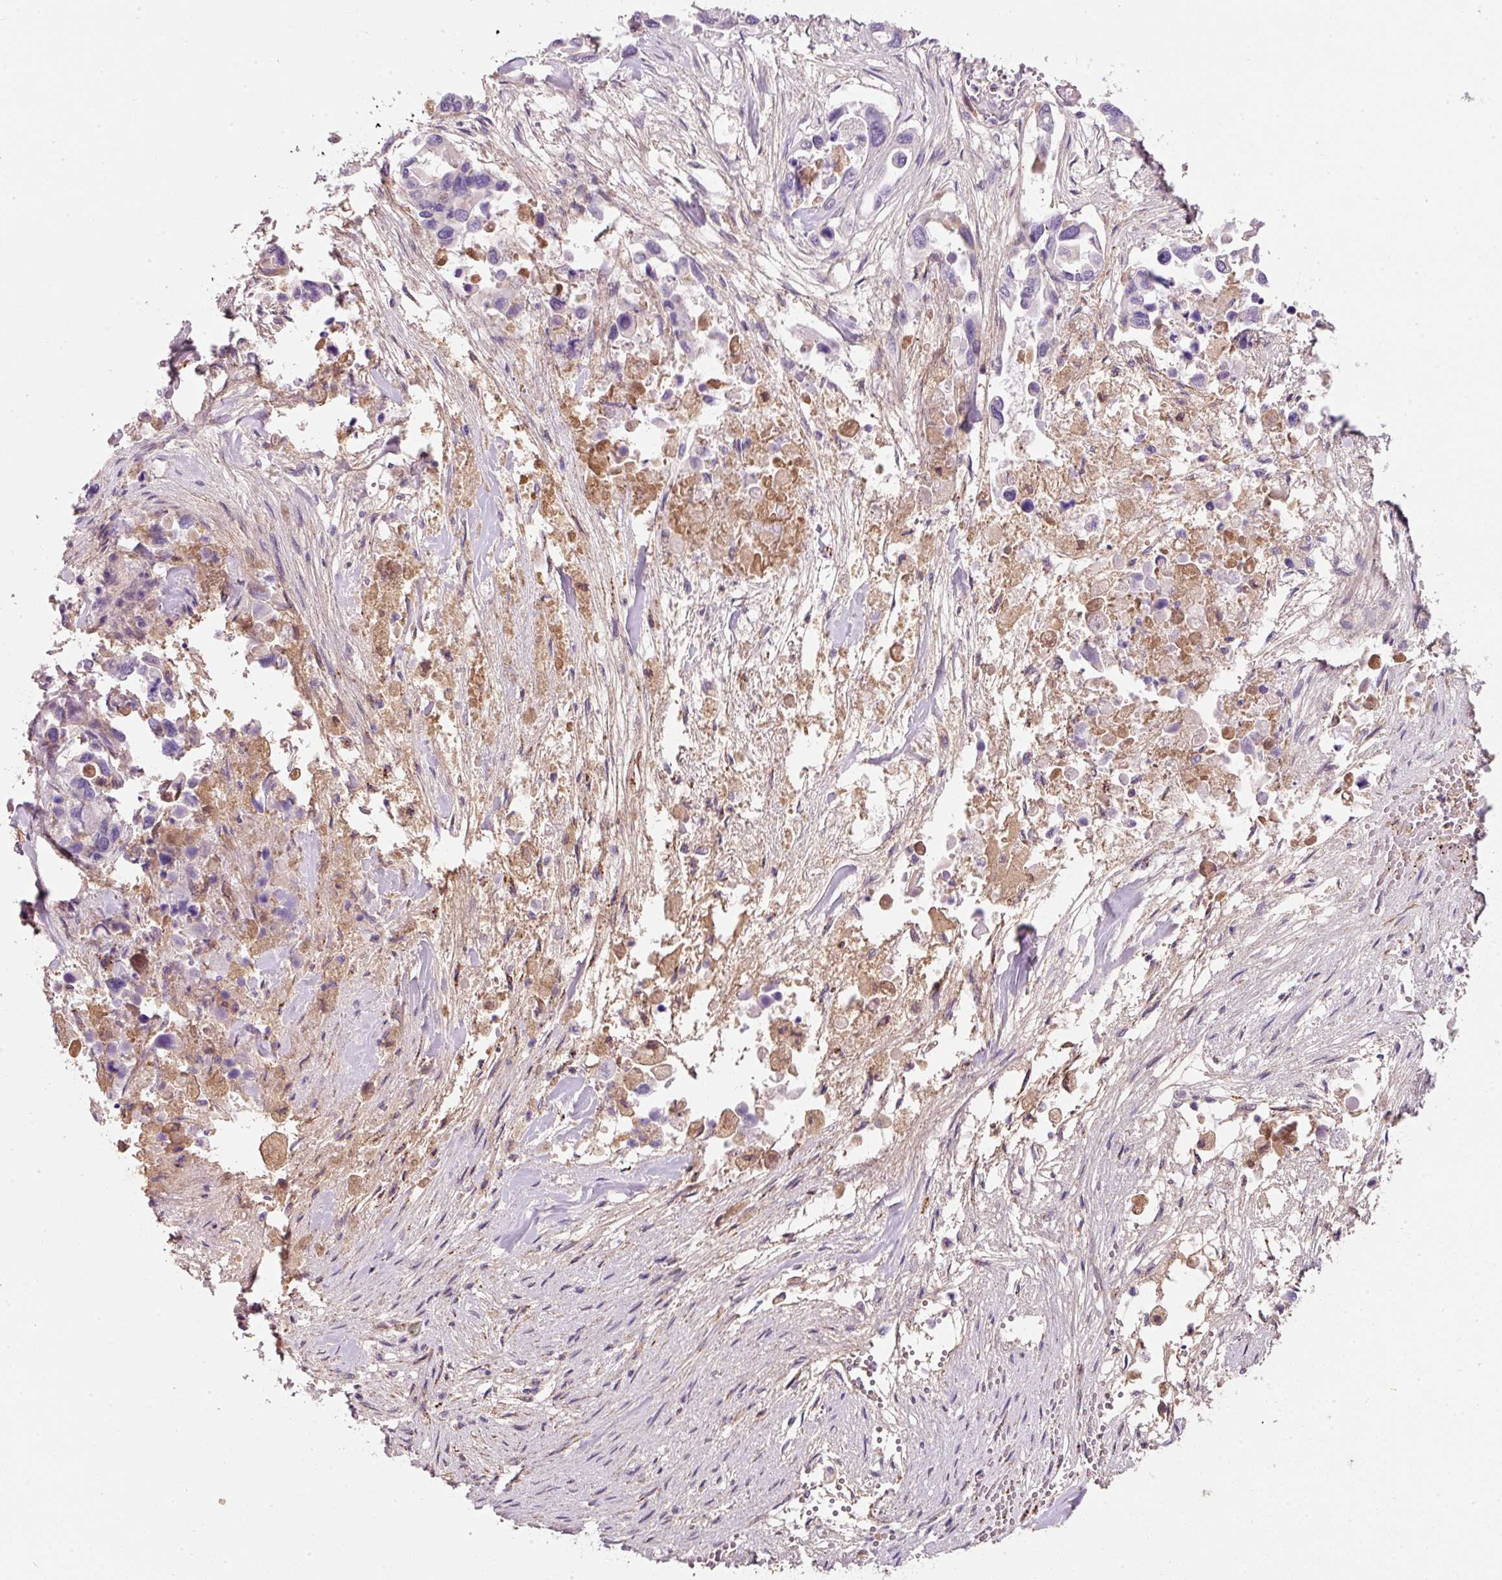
{"staining": {"intensity": "negative", "quantity": "none", "location": "none"}, "tissue": "pancreatic cancer", "cell_type": "Tumor cells", "image_type": "cancer", "snomed": [{"axis": "morphology", "description": "Adenocarcinoma, NOS"}, {"axis": "topography", "description": "Pancreas"}], "caption": "Tumor cells show no significant protein expression in pancreatic cancer (adenocarcinoma).", "gene": "TMEM37", "patient": {"sex": "male", "age": 92}}